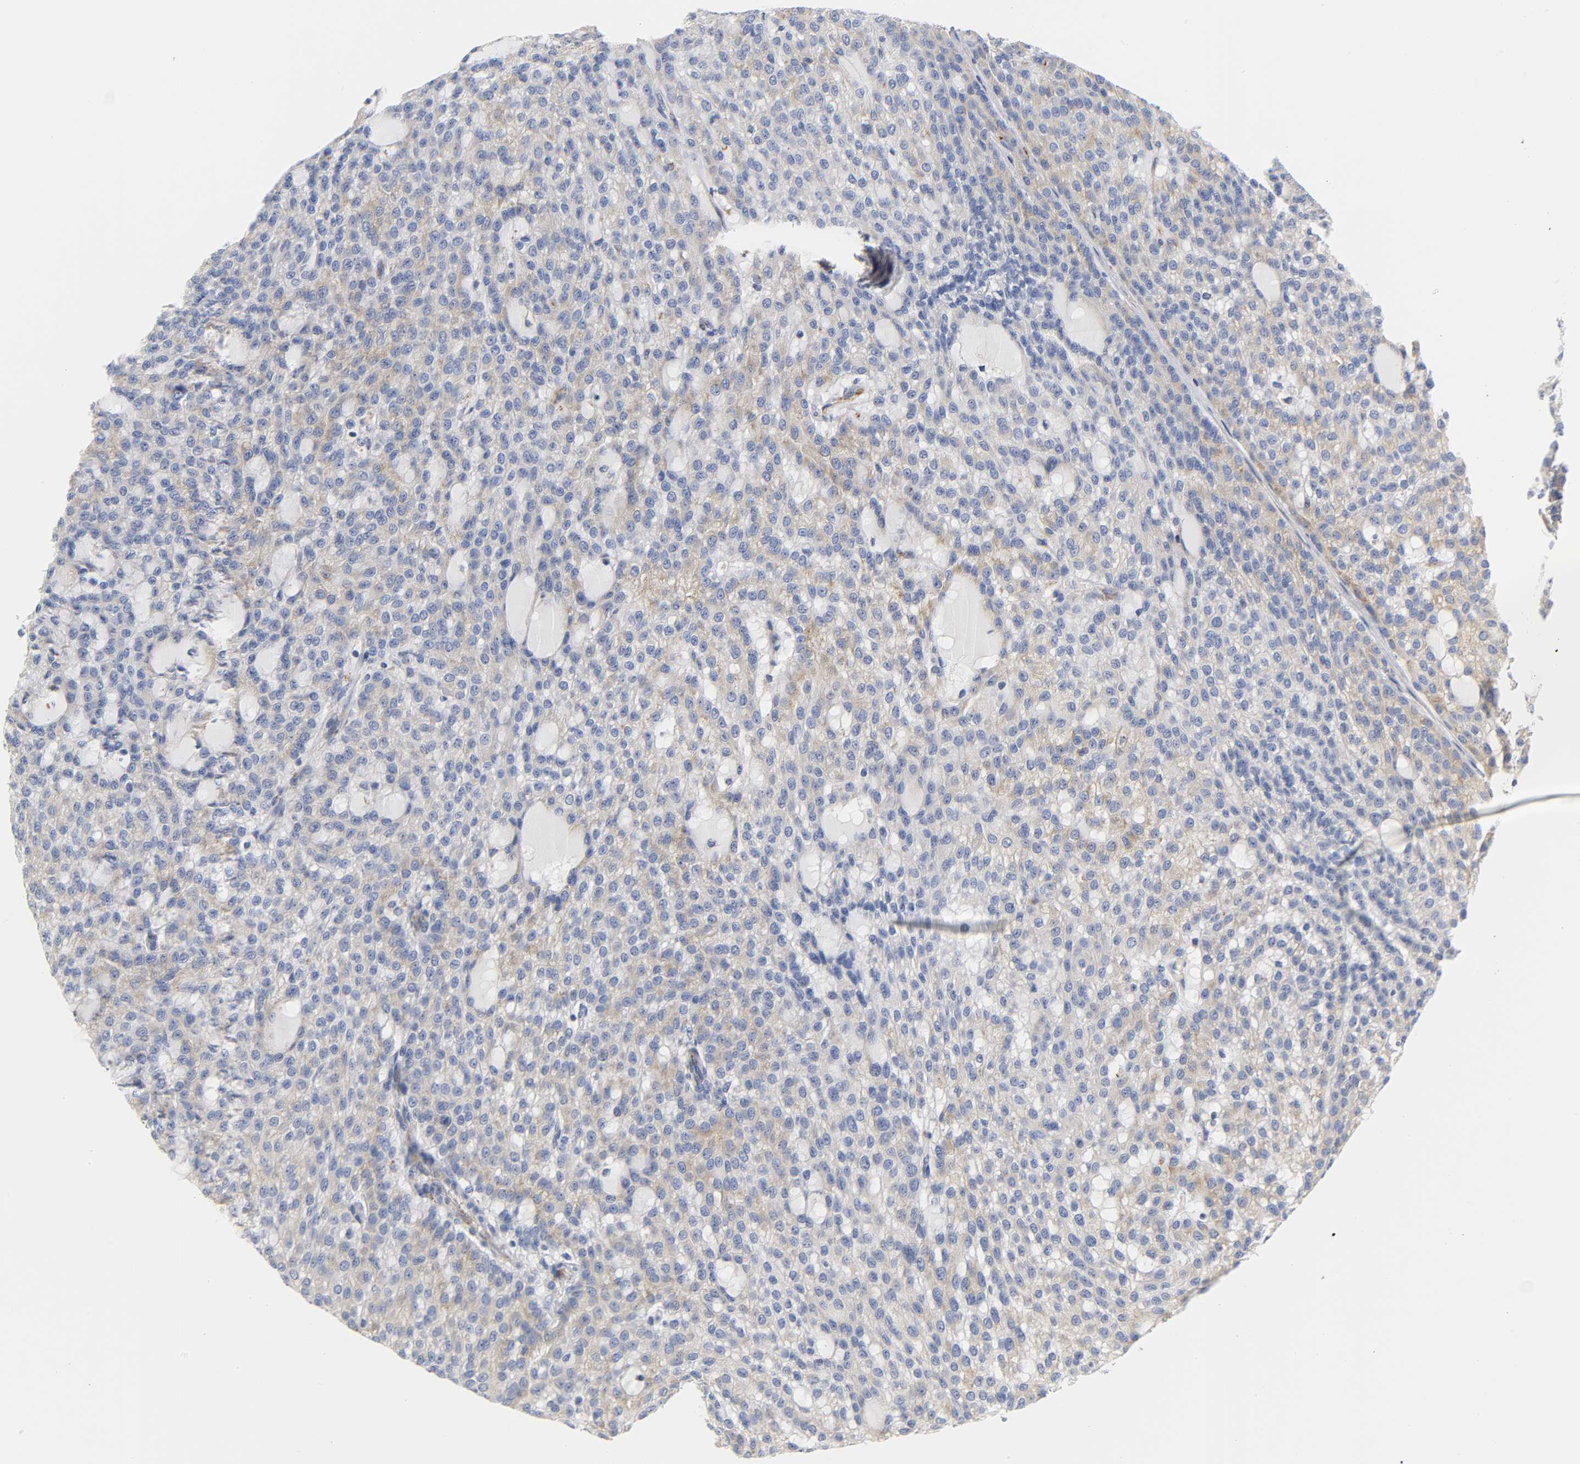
{"staining": {"intensity": "weak", "quantity": "25%-75%", "location": "cytoplasmic/membranous"}, "tissue": "renal cancer", "cell_type": "Tumor cells", "image_type": "cancer", "snomed": [{"axis": "morphology", "description": "Adenocarcinoma, NOS"}, {"axis": "topography", "description": "Kidney"}], "caption": "High-magnification brightfield microscopy of renal adenocarcinoma stained with DAB (brown) and counterstained with hematoxylin (blue). tumor cells exhibit weak cytoplasmic/membranous positivity is appreciated in about25%-75% of cells. Ihc stains the protein of interest in brown and the nuclei are stained blue.", "gene": "REL", "patient": {"sex": "male", "age": 63}}